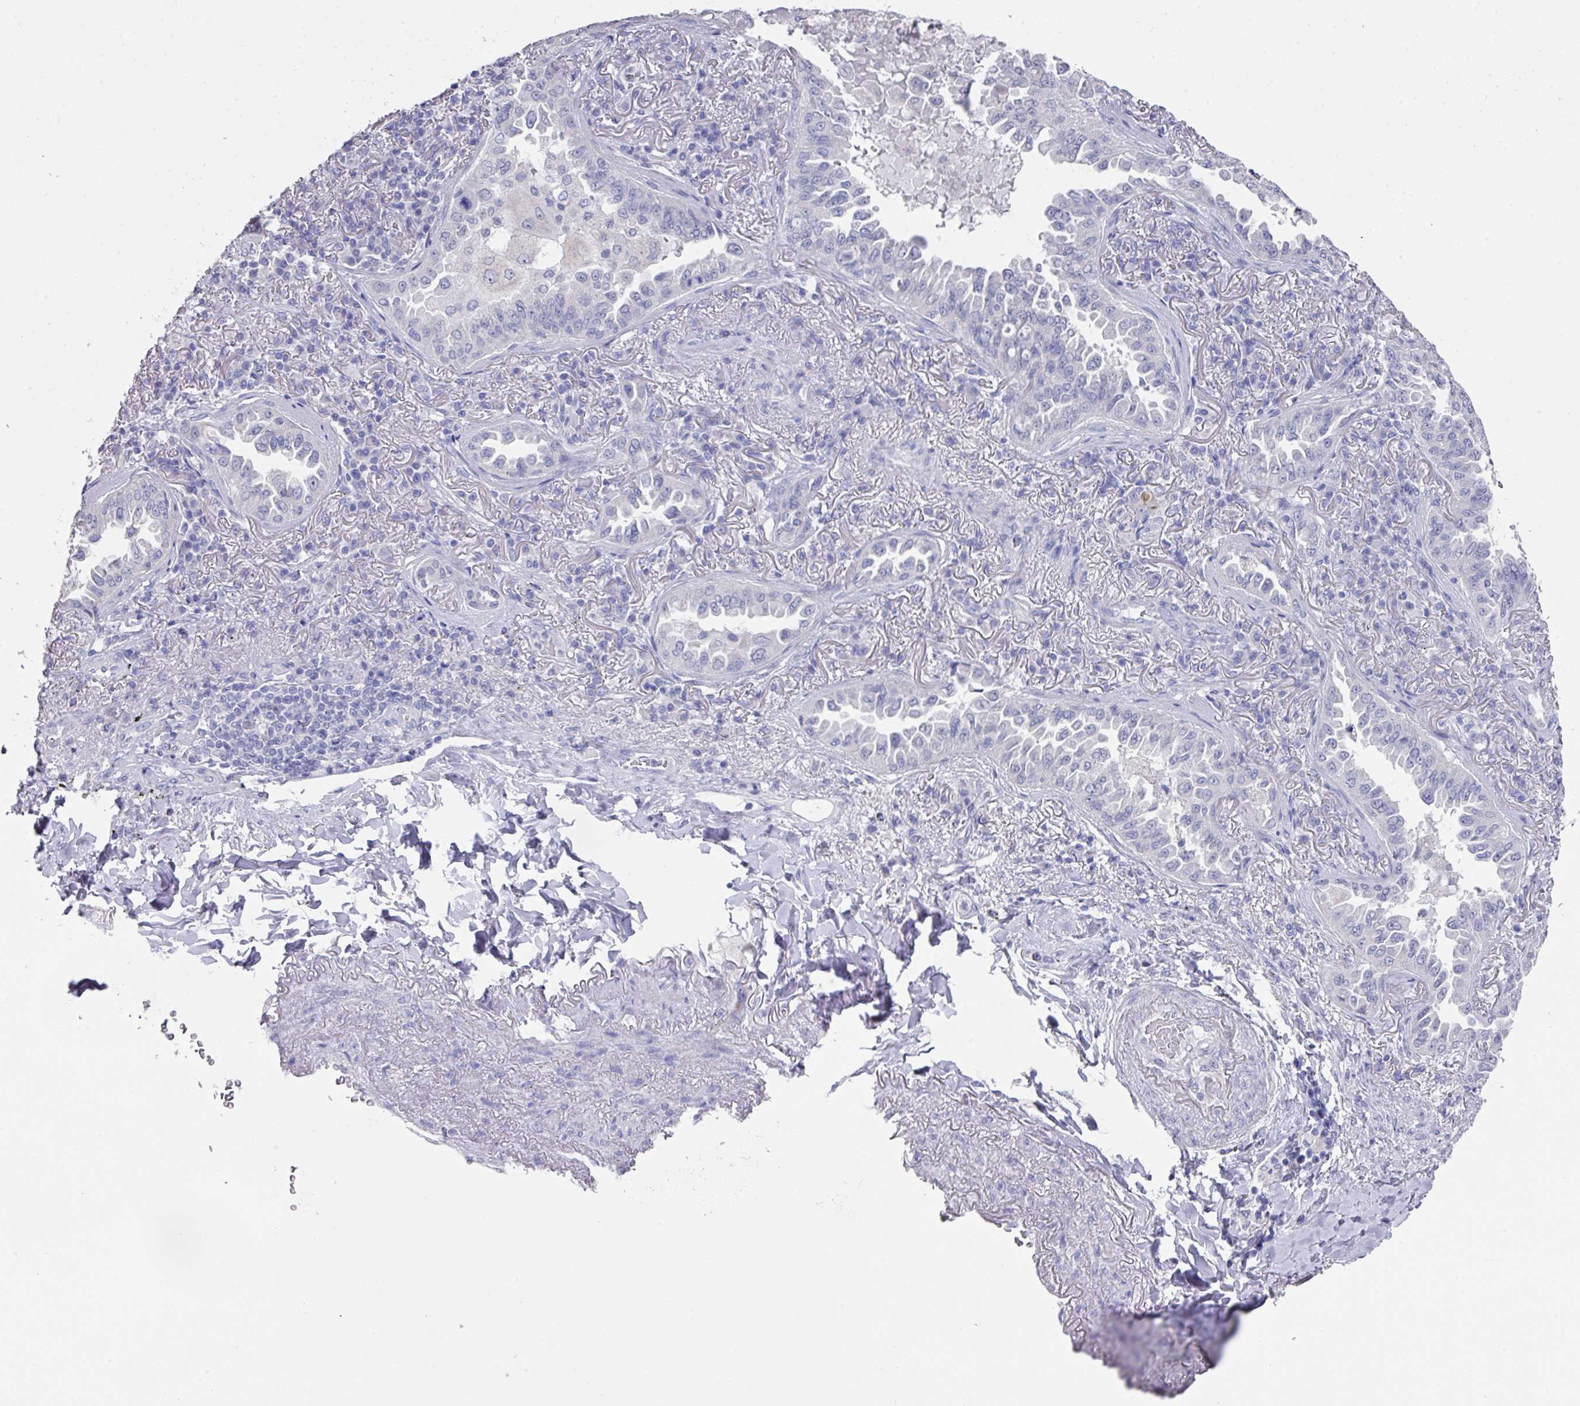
{"staining": {"intensity": "negative", "quantity": "none", "location": "none"}, "tissue": "lung cancer", "cell_type": "Tumor cells", "image_type": "cancer", "snomed": [{"axis": "morphology", "description": "Adenocarcinoma, NOS"}, {"axis": "topography", "description": "Lung"}], "caption": "Immunohistochemistry image of neoplastic tissue: lung cancer stained with DAB shows no significant protein positivity in tumor cells.", "gene": "DAZL", "patient": {"sex": "female", "age": 69}}